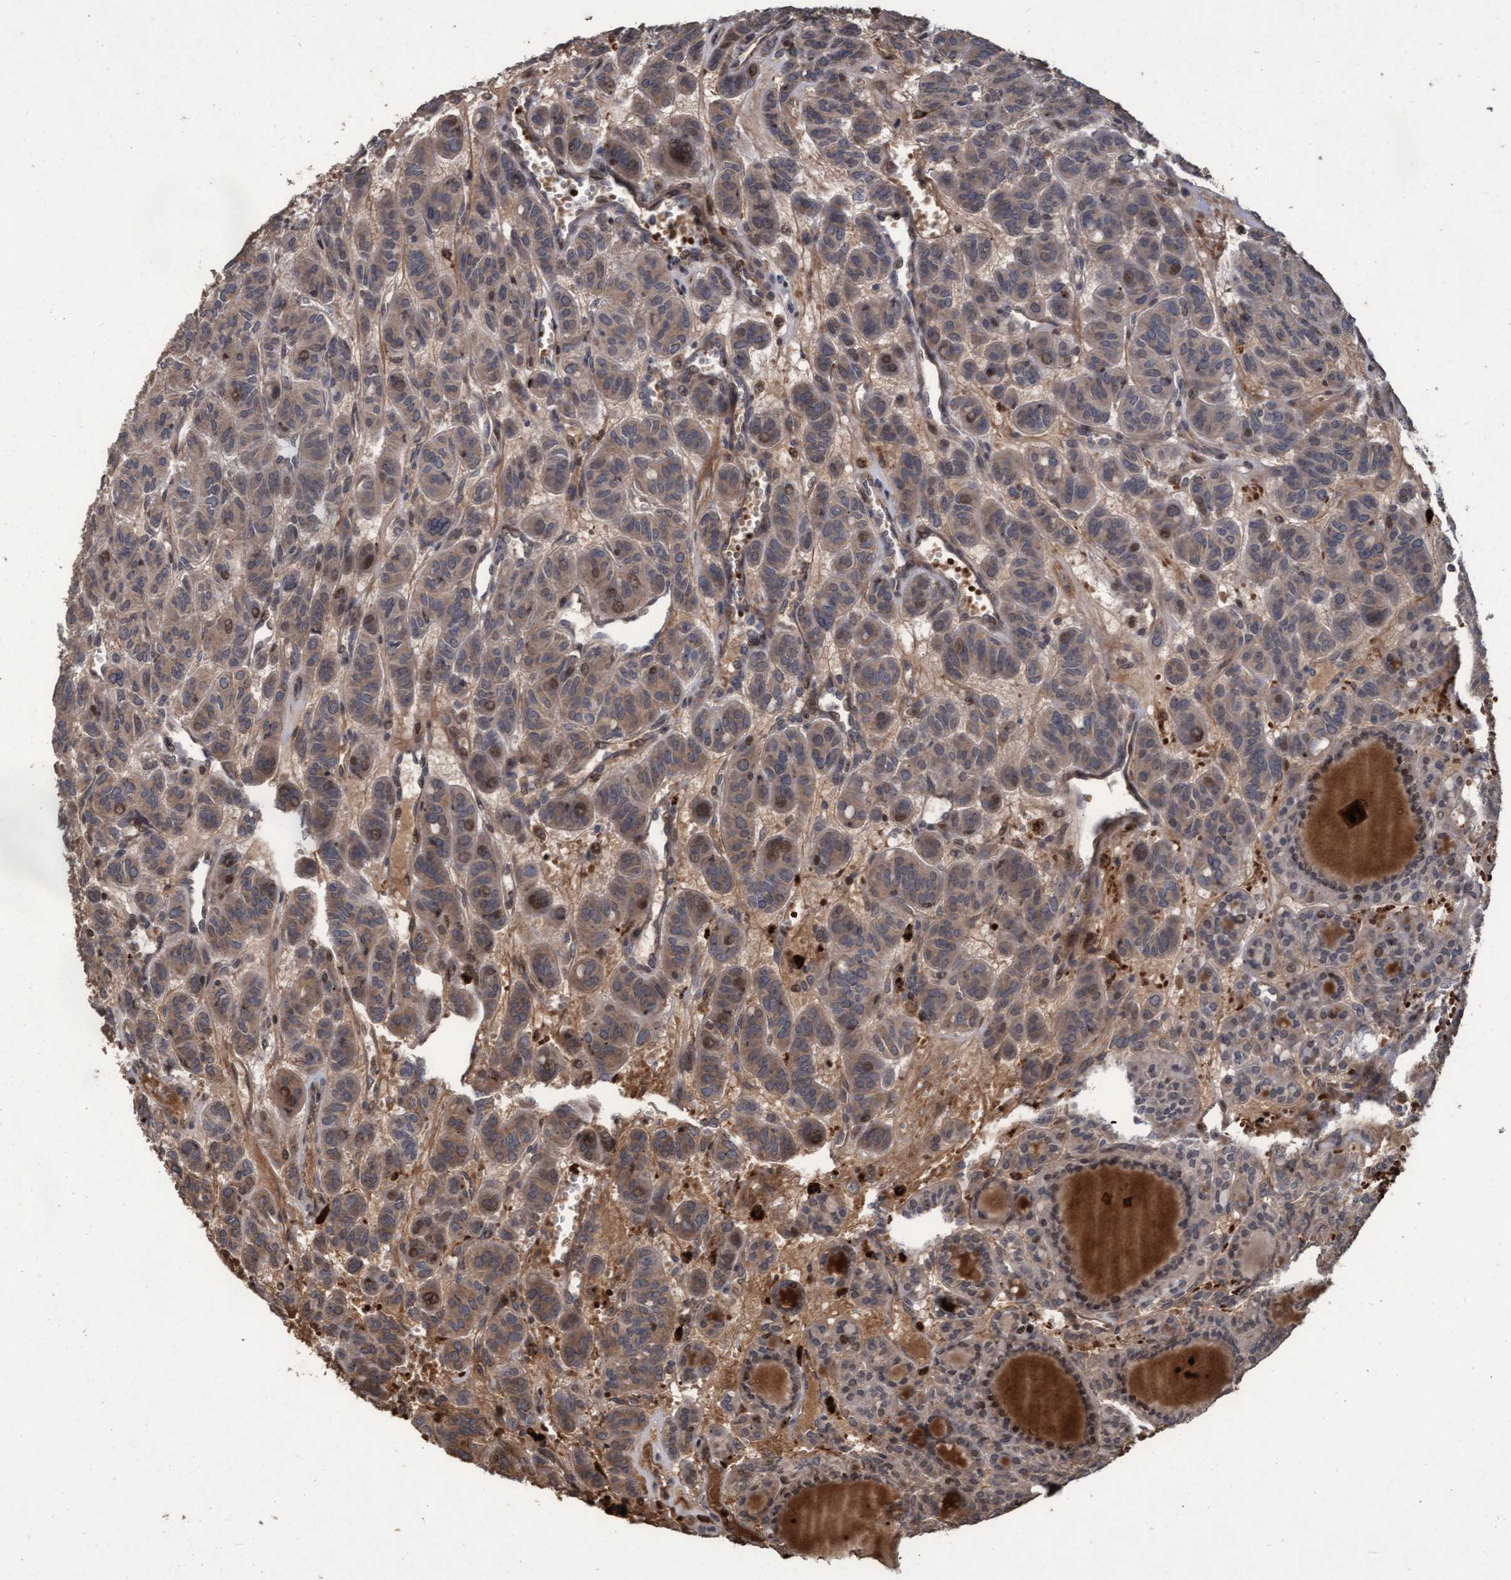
{"staining": {"intensity": "moderate", "quantity": ">75%", "location": "cytoplasmic/membranous"}, "tissue": "thyroid cancer", "cell_type": "Tumor cells", "image_type": "cancer", "snomed": [{"axis": "morphology", "description": "Follicular adenoma carcinoma, NOS"}, {"axis": "topography", "description": "Thyroid gland"}], "caption": "A high-resolution histopathology image shows immunohistochemistry (IHC) staining of thyroid cancer (follicular adenoma carcinoma), which shows moderate cytoplasmic/membranous positivity in about >75% of tumor cells.", "gene": "KCNC2", "patient": {"sex": "female", "age": 71}}